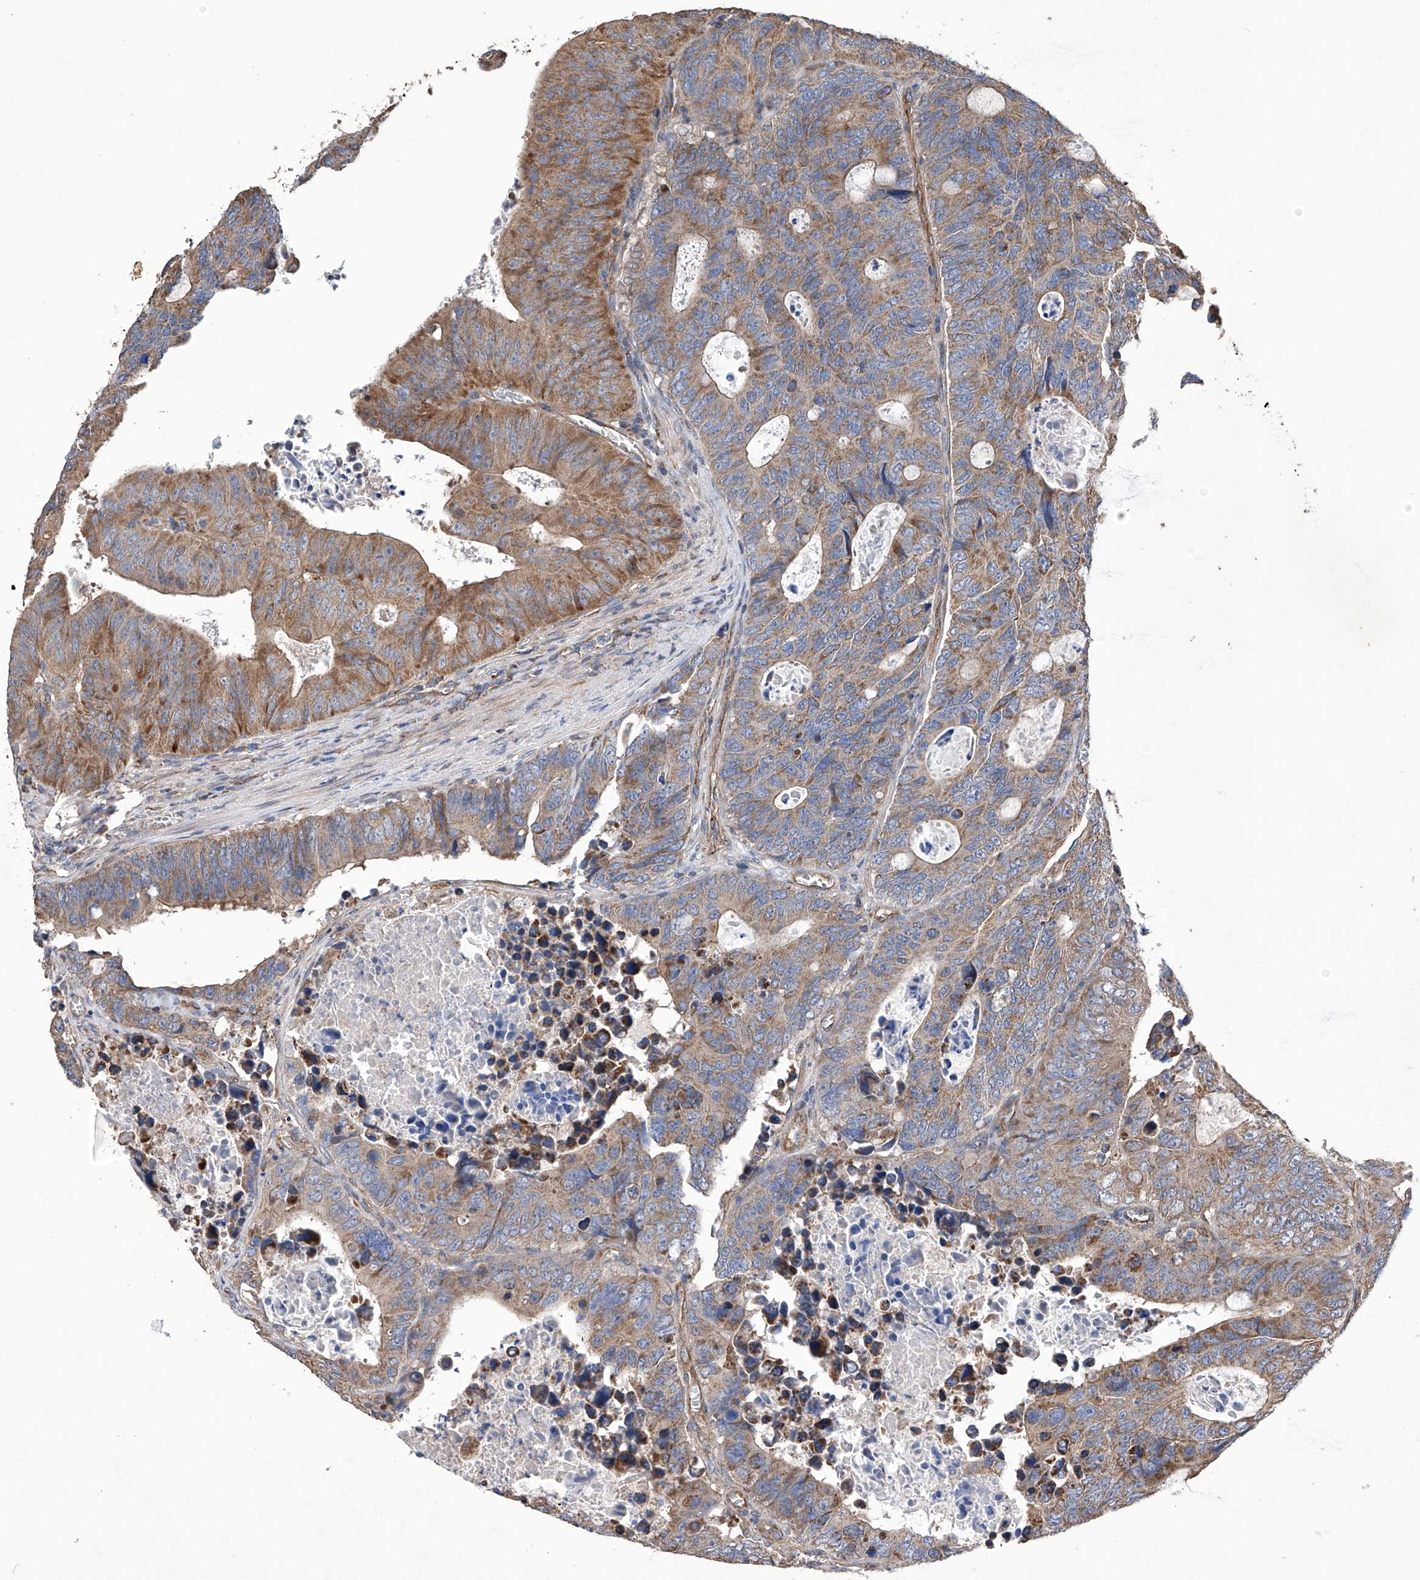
{"staining": {"intensity": "moderate", "quantity": ">75%", "location": "cytoplasmic/membranous"}, "tissue": "colorectal cancer", "cell_type": "Tumor cells", "image_type": "cancer", "snomed": [{"axis": "morphology", "description": "Adenocarcinoma, NOS"}, {"axis": "topography", "description": "Colon"}], "caption": "This image reveals IHC staining of colorectal cancer, with medium moderate cytoplasmic/membranous staining in about >75% of tumor cells.", "gene": "EFCAB2", "patient": {"sex": "male", "age": 87}}